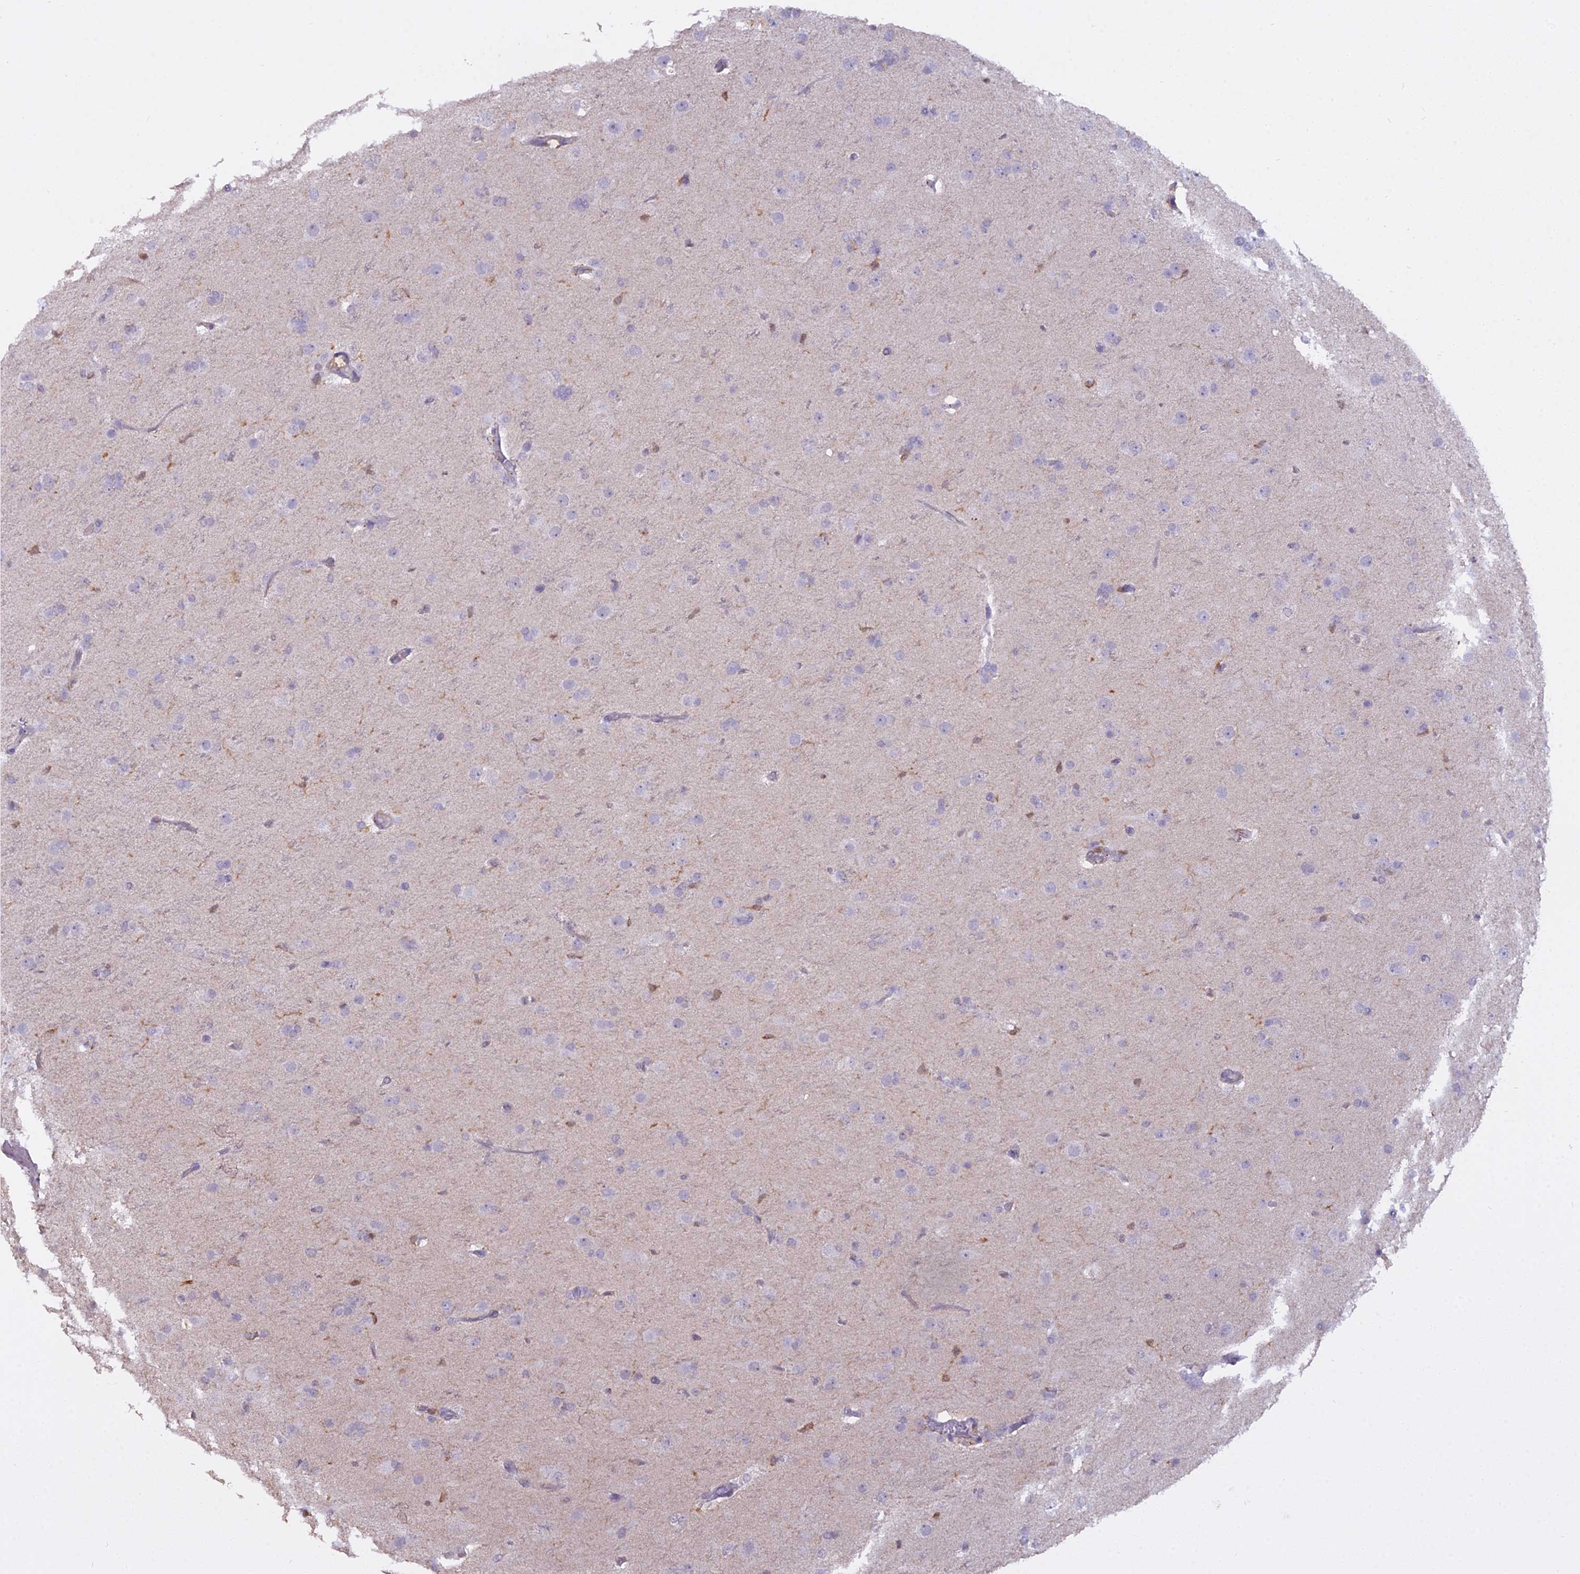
{"staining": {"intensity": "negative", "quantity": "none", "location": "none"}, "tissue": "glioma", "cell_type": "Tumor cells", "image_type": "cancer", "snomed": [{"axis": "morphology", "description": "Glioma, malignant, Low grade"}, {"axis": "topography", "description": "Brain"}], "caption": "IHC photomicrograph of neoplastic tissue: human glioma stained with DAB (3,3'-diaminobenzidine) shows no significant protein expression in tumor cells.", "gene": "BLNK", "patient": {"sex": "male", "age": 65}}